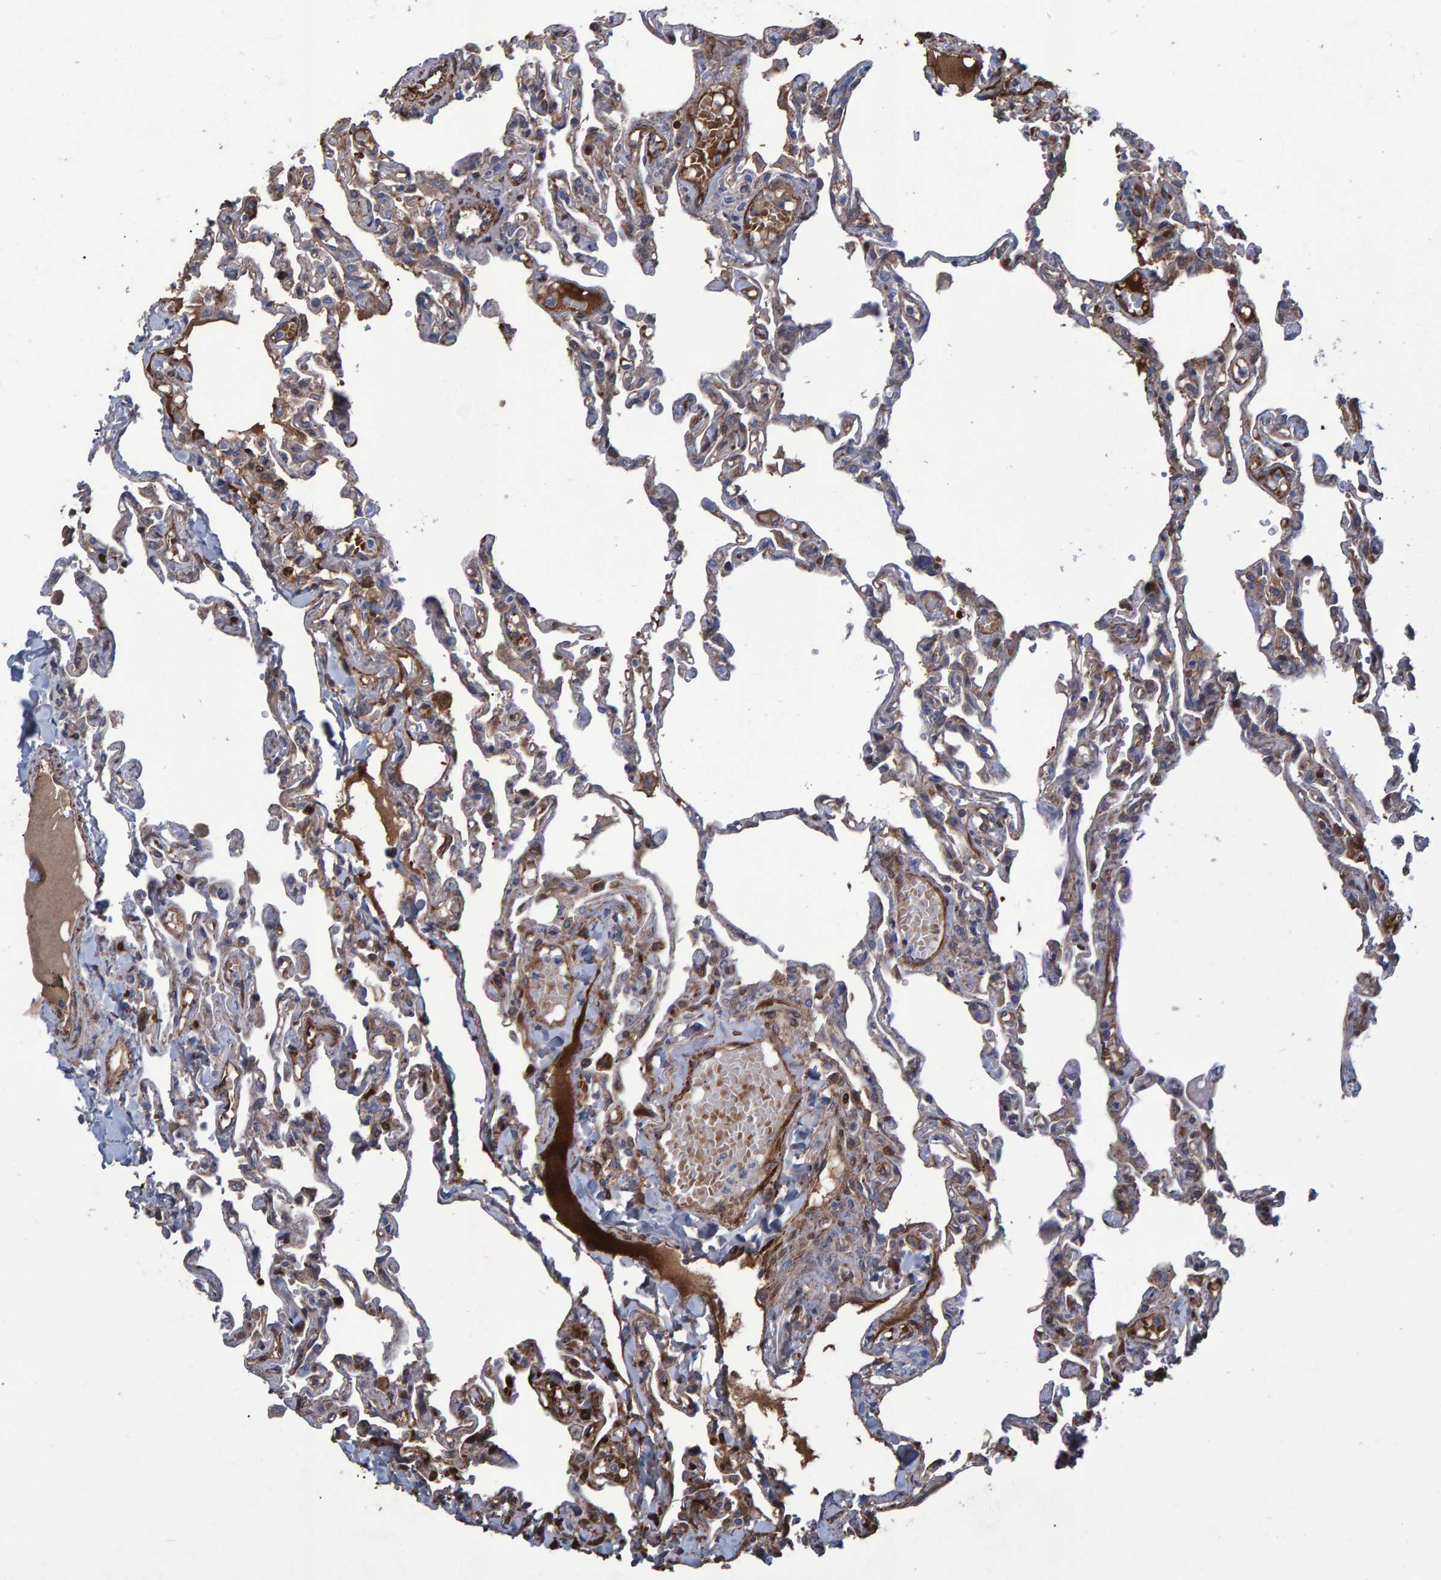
{"staining": {"intensity": "moderate", "quantity": "25%-75%", "location": "cytoplasmic/membranous"}, "tissue": "lung", "cell_type": "Alveolar cells", "image_type": "normal", "snomed": [{"axis": "morphology", "description": "Normal tissue, NOS"}, {"axis": "topography", "description": "Lung"}], "caption": "Approximately 25%-75% of alveolar cells in normal human lung demonstrate moderate cytoplasmic/membranous protein staining as visualized by brown immunohistochemical staining.", "gene": "SLIT2", "patient": {"sex": "male", "age": 21}}